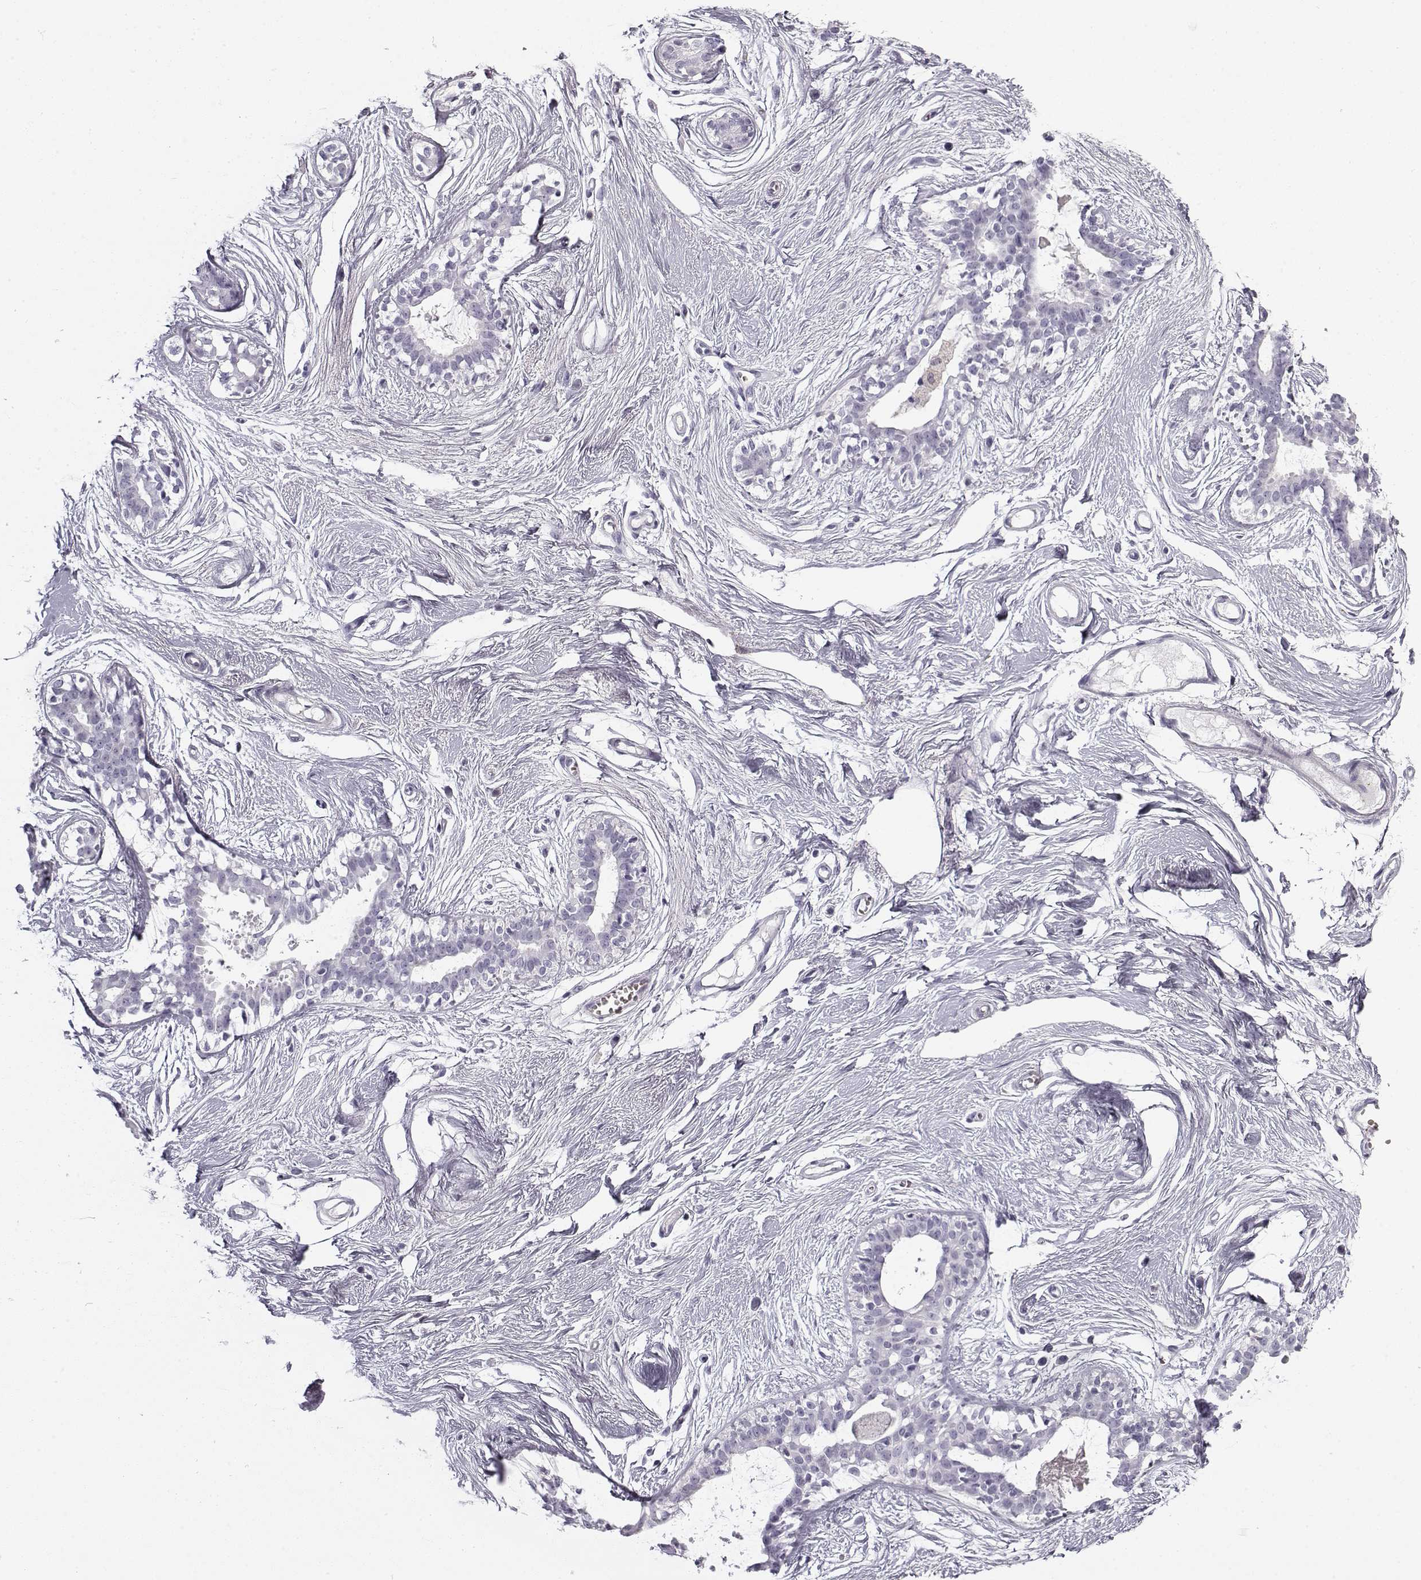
{"staining": {"intensity": "negative", "quantity": "none", "location": "none"}, "tissue": "breast", "cell_type": "Adipocytes", "image_type": "normal", "snomed": [{"axis": "morphology", "description": "Normal tissue, NOS"}, {"axis": "topography", "description": "Breast"}], "caption": "Immunohistochemistry photomicrograph of normal breast: breast stained with DAB (3,3'-diaminobenzidine) displays no significant protein expression in adipocytes.", "gene": "SNCA", "patient": {"sex": "female", "age": 49}}